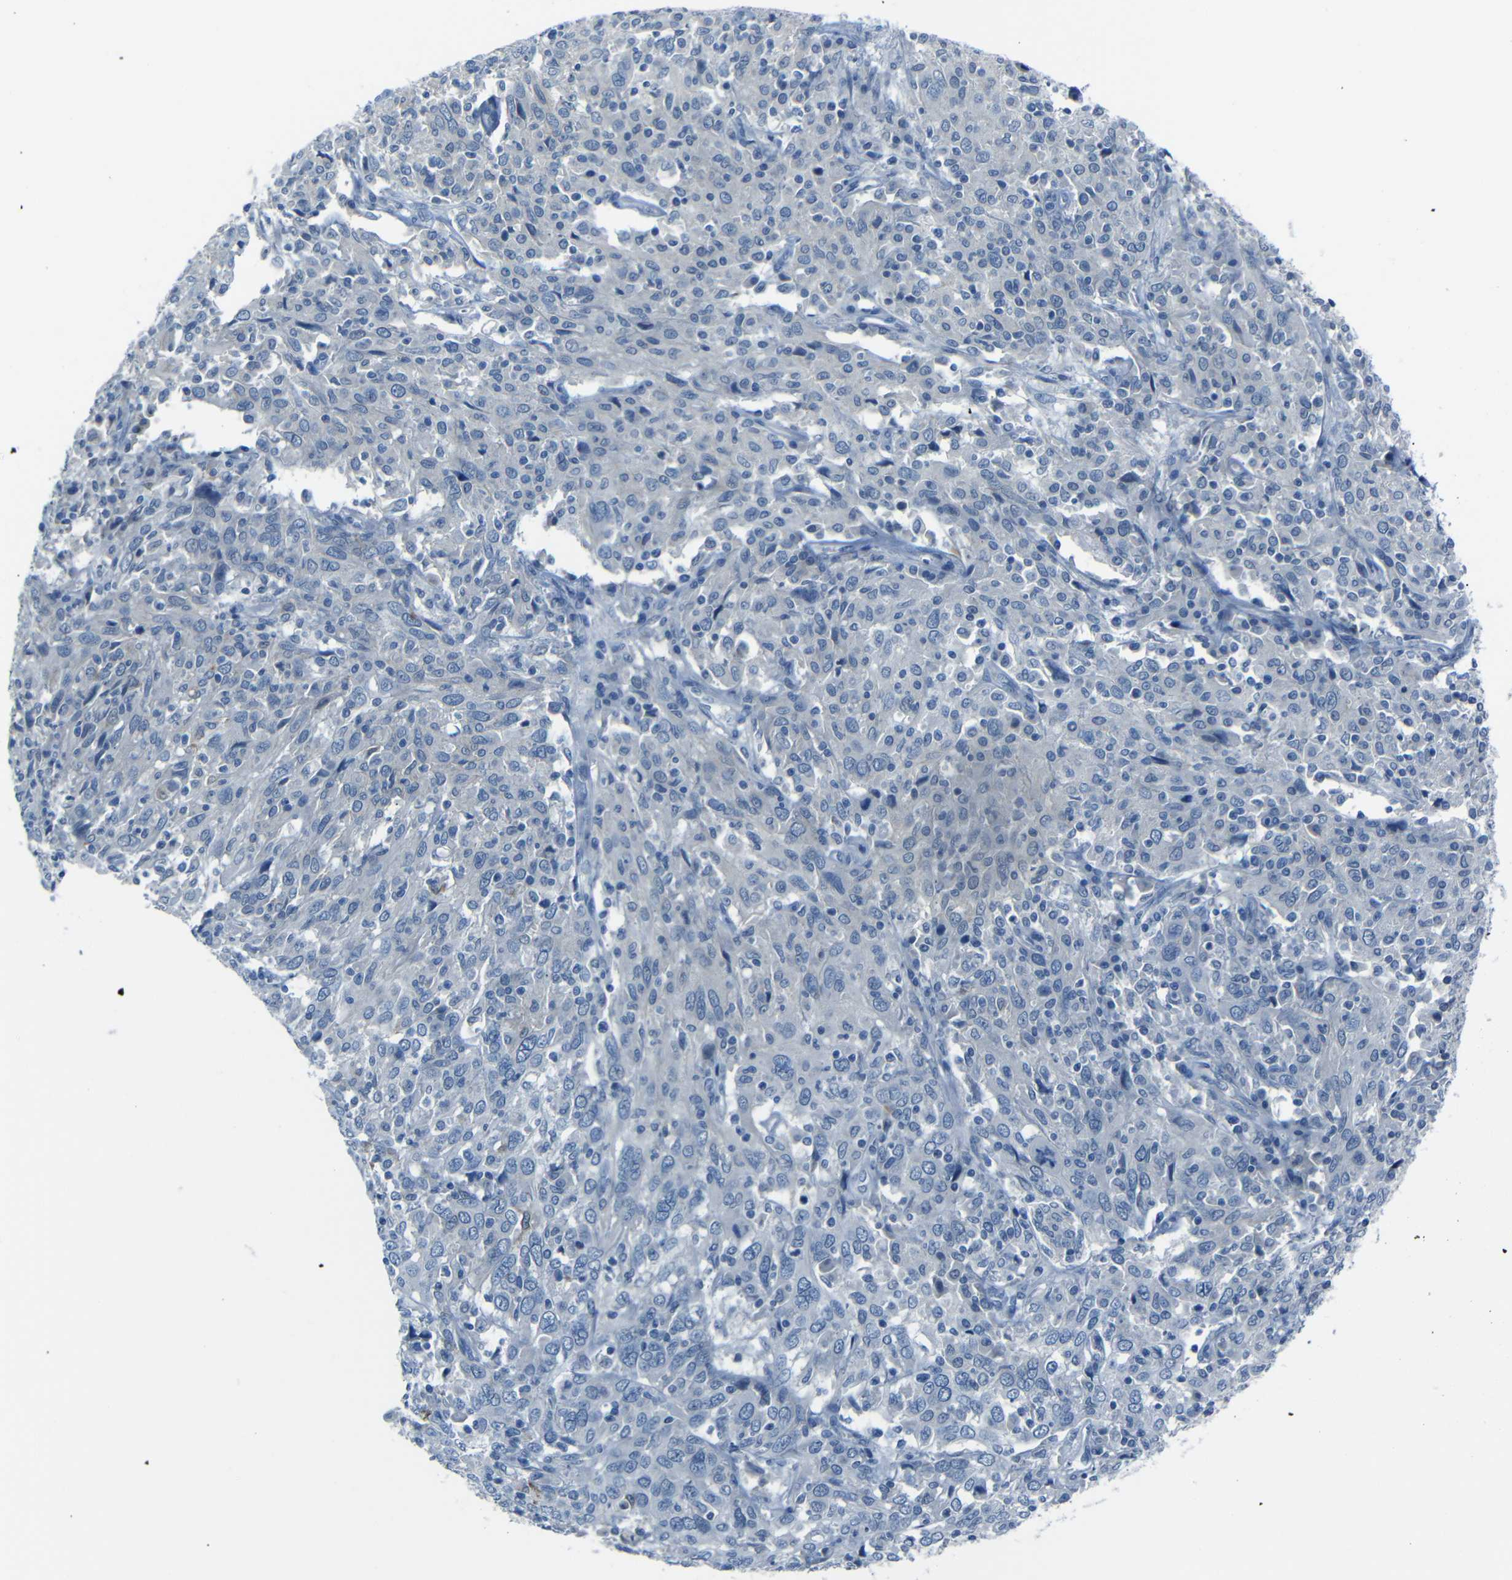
{"staining": {"intensity": "negative", "quantity": "none", "location": "none"}, "tissue": "cervical cancer", "cell_type": "Tumor cells", "image_type": "cancer", "snomed": [{"axis": "morphology", "description": "Squamous cell carcinoma, NOS"}, {"axis": "topography", "description": "Cervix"}], "caption": "Photomicrograph shows no protein positivity in tumor cells of cervical cancer tissue.", "gene": "ANK3", "patient": {"sex": "female", "age": 46}}